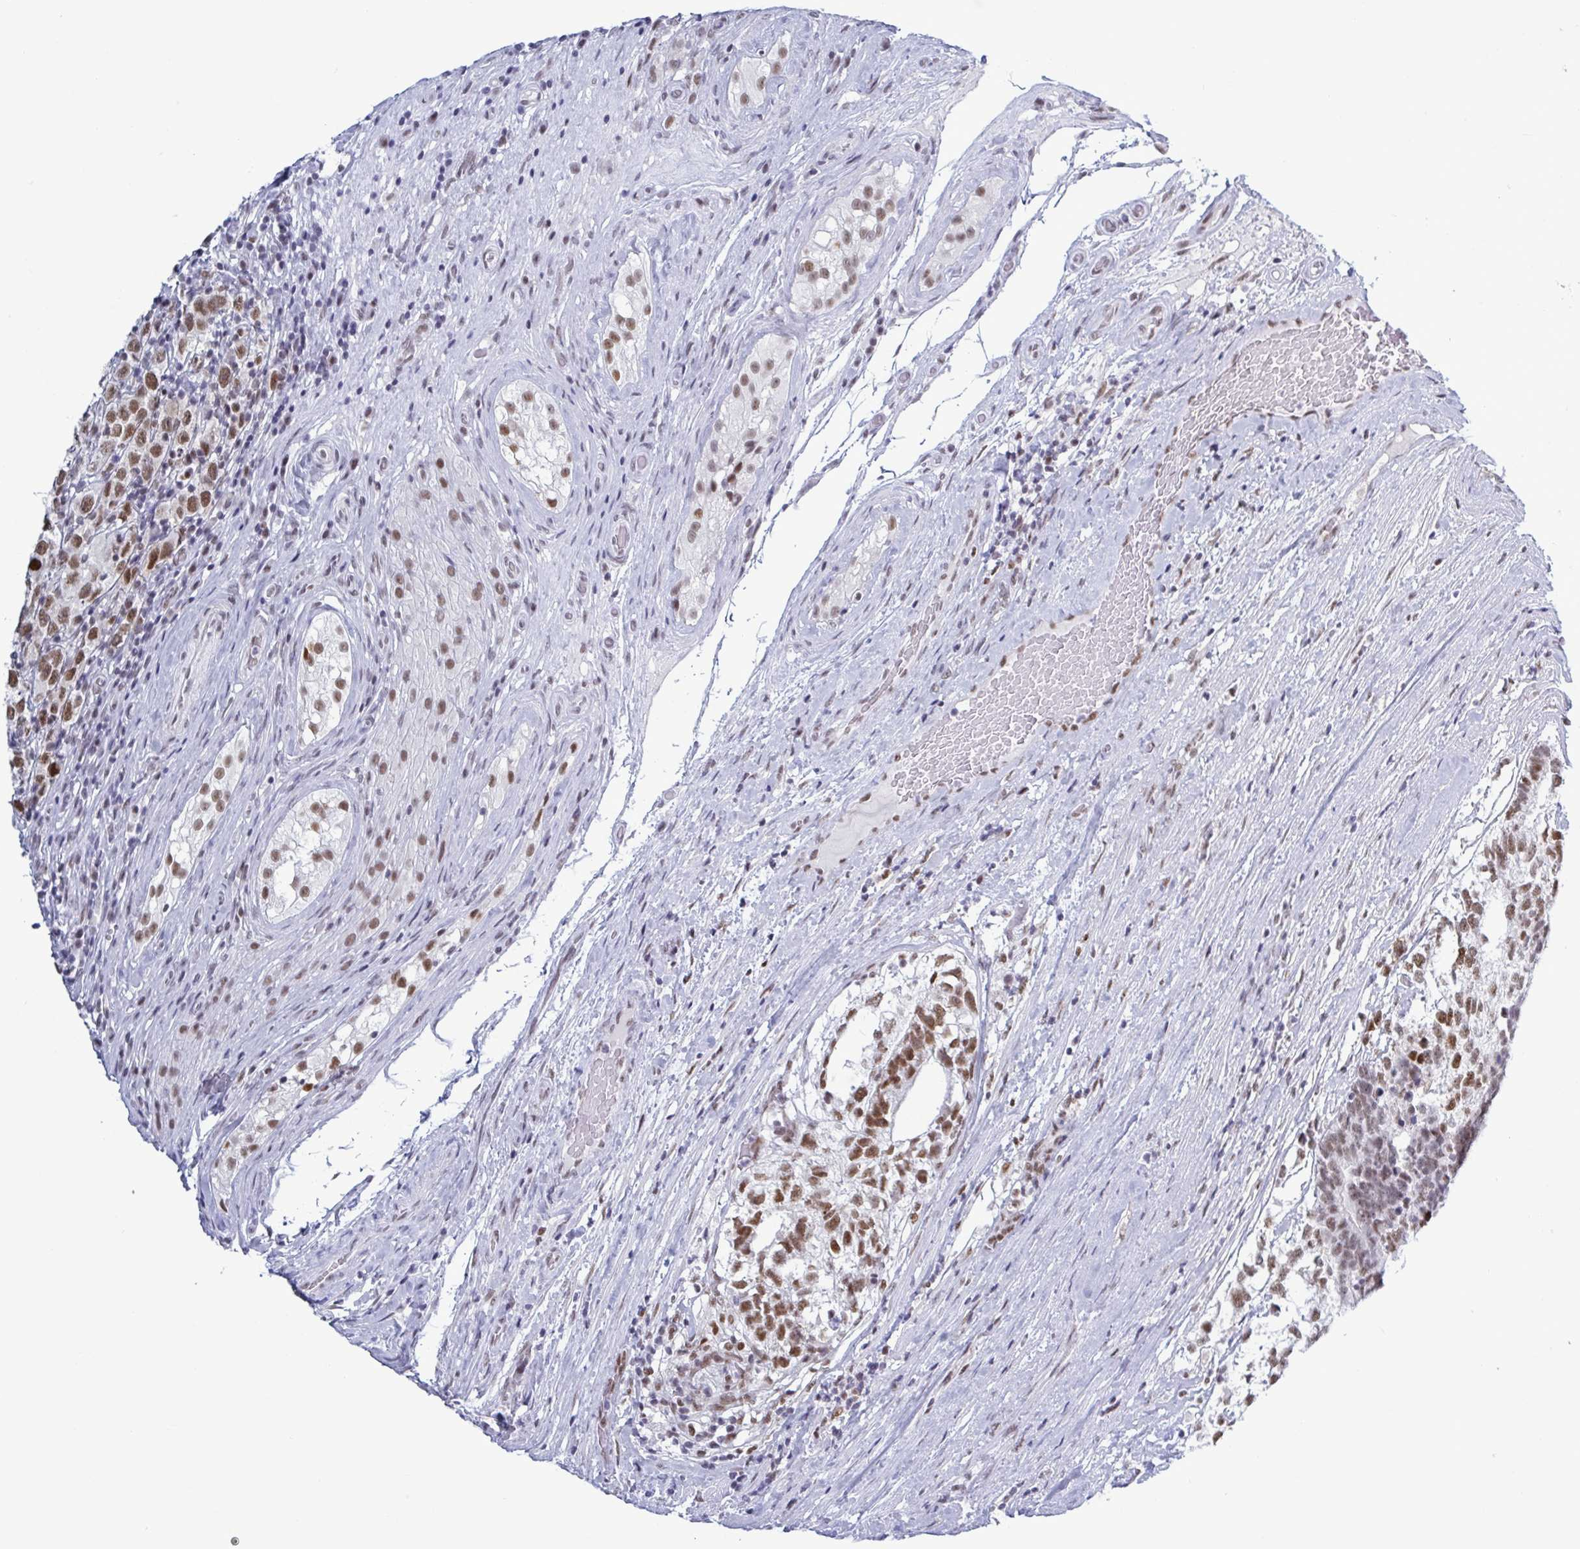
{"staining": {"intensity": "moderate", "quantity": ">75%", "location": "nuclear"}, "tissue": "testis cancer", "cell_type": "Tumor cells", "image_type": "cancer", "snomed": [{"axis": "morphology", "description": "Seminoma, NOS"}, {"axis": "morphology", "description": "Carcinoma, Embryonal, NOS"}, {"axis": "topography", "description": "Testis"}], "caption": "Seminoma (testis) tissue demonstrates moderate nuclear staining in about >75% of tumor cells, visualized by immunohistochemistry. (Stains: DAB in brown, nuclei in blue, Microscopy: brightfield microscopy at high magnification).", "gene": "PPP1R10", "patient": {"sex": "male", "age": 41}}